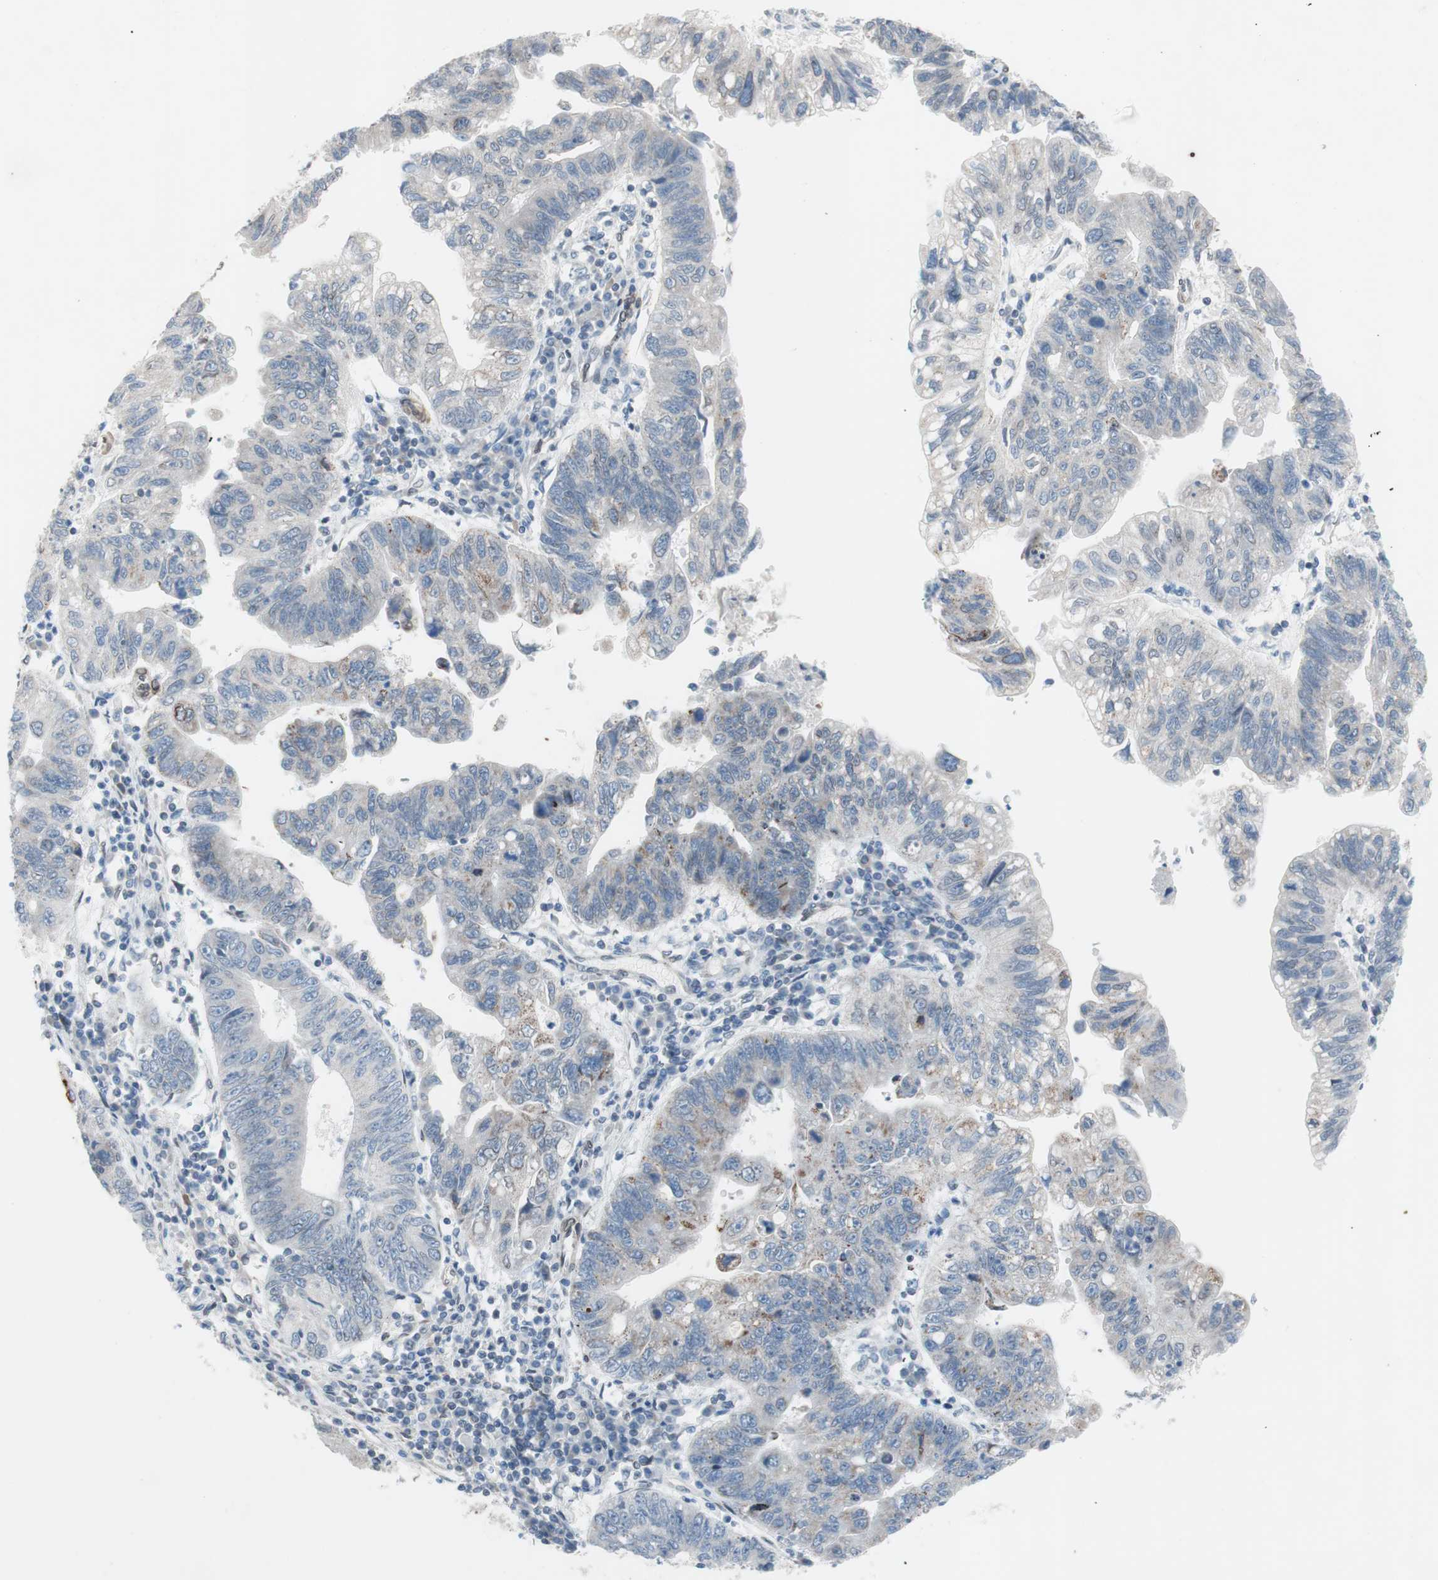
{"staining": {"intensity": "moderate", "quantity": "<25%", "location": "cytoplasmic/membranous"}, "tissue": "stomach cancer", "cell_type": "Tumor cells", "image_type": "cancer", "snomed": [{"axis": "morphology", "description": "Adenocarcinoma, NOS"}, {"axis": "topography", "description": "Stomach"}], "caption": "IHC of human stomach cancer shows low levels of moderate cytoplasmic/membranous expression in approximately <25% of tumor cells.", "gene": "ARNT2", "patient": {"sex": "male", "age": 59}}